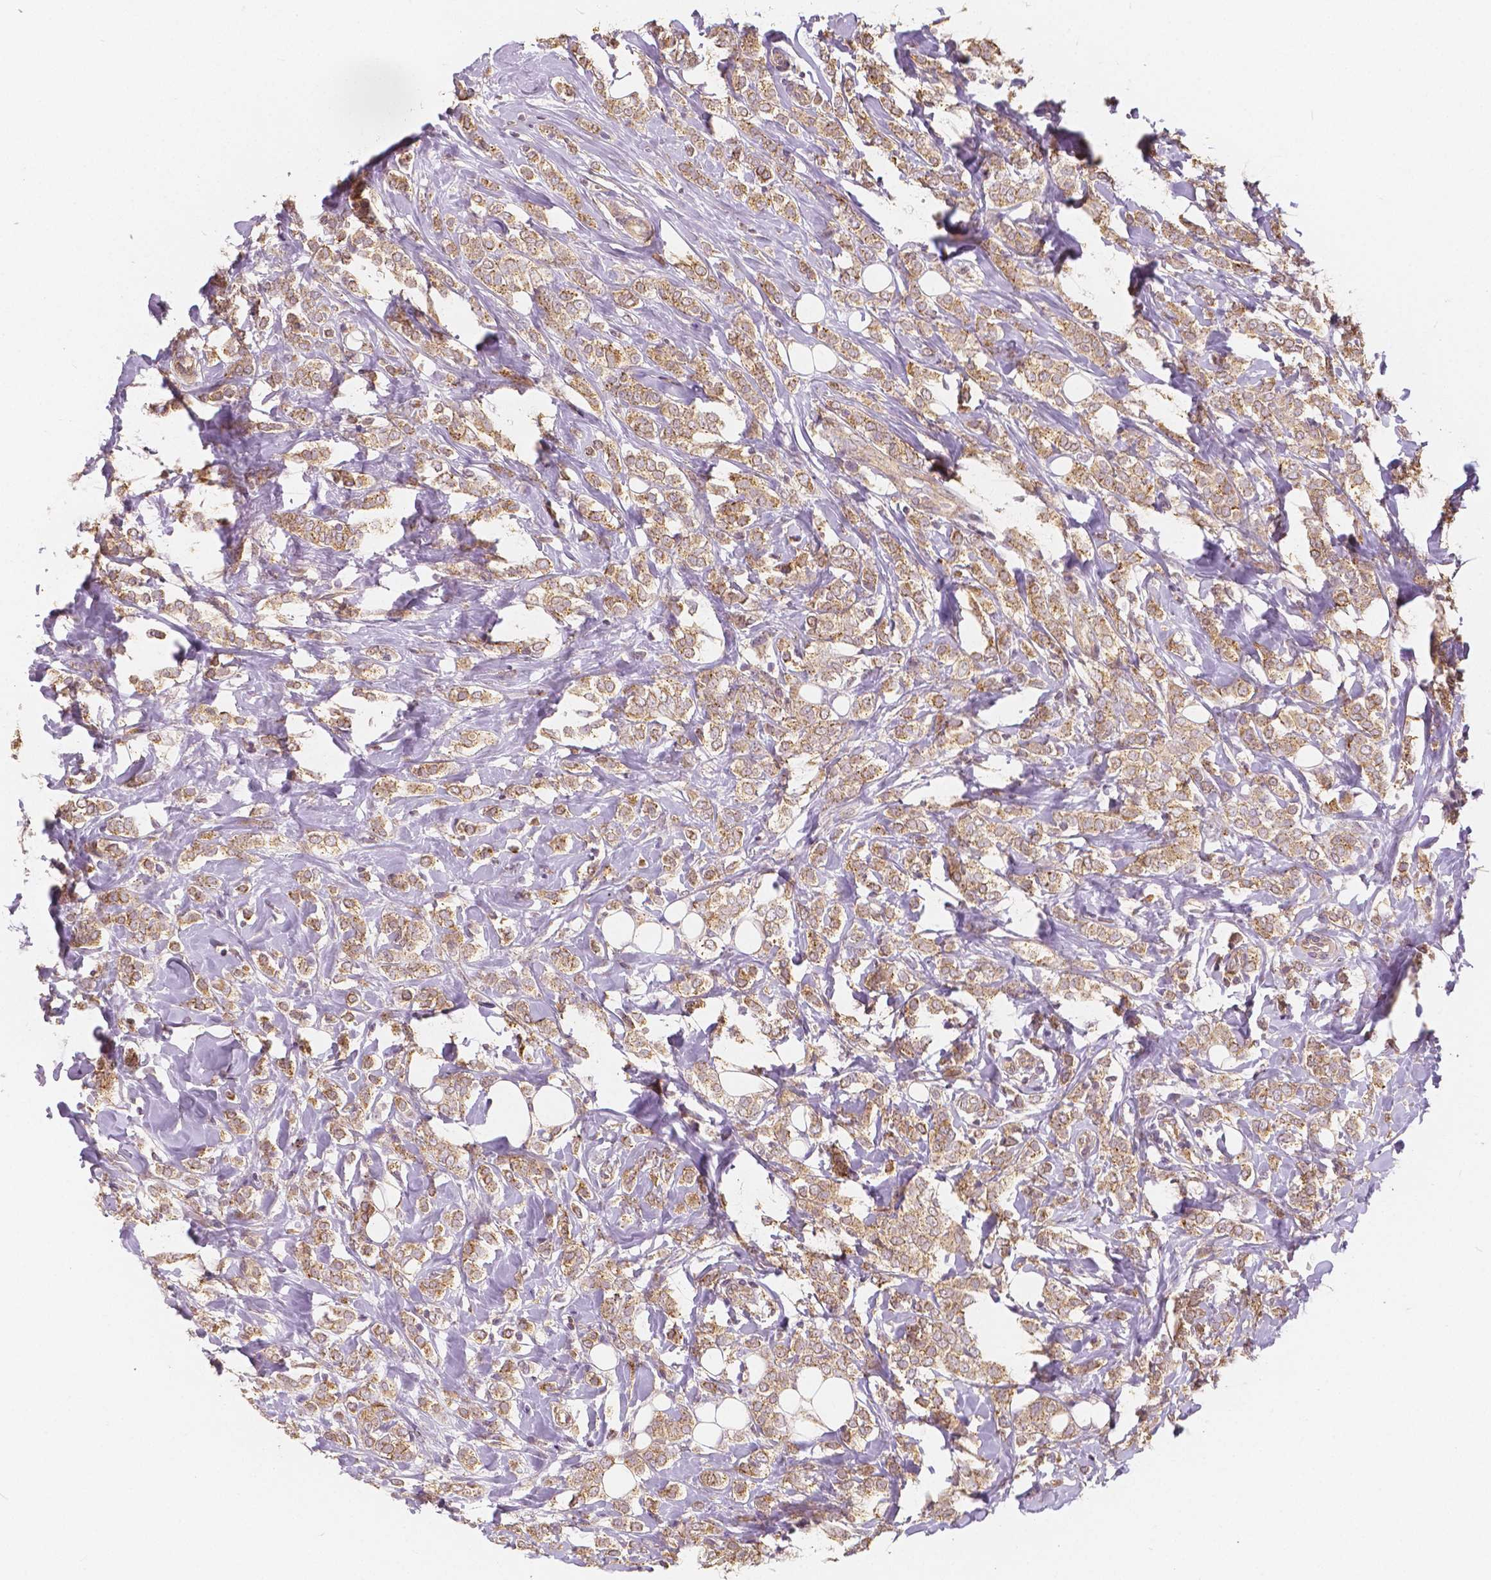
{"staining": {"intensity": "weak", "quantity": ">75%", "location": "cytoplasmic/membranous"}, "tissue": "breast cancer", "cell_type": "Tumor cells", "image_type": "cancer", "snomed": [{"axis": "morphology", "description": "Lobular carcinoma"}, {"axis": "topography", "description": "Breast"}], "caption": "Breast cancer was stained to show a protein in brown. There is low levels of weak cytoplasmic/membranous expression in approximately >75% of tumor cells.", "gene": "SNX12", "patient": {"sex": "female", "age": 49}}